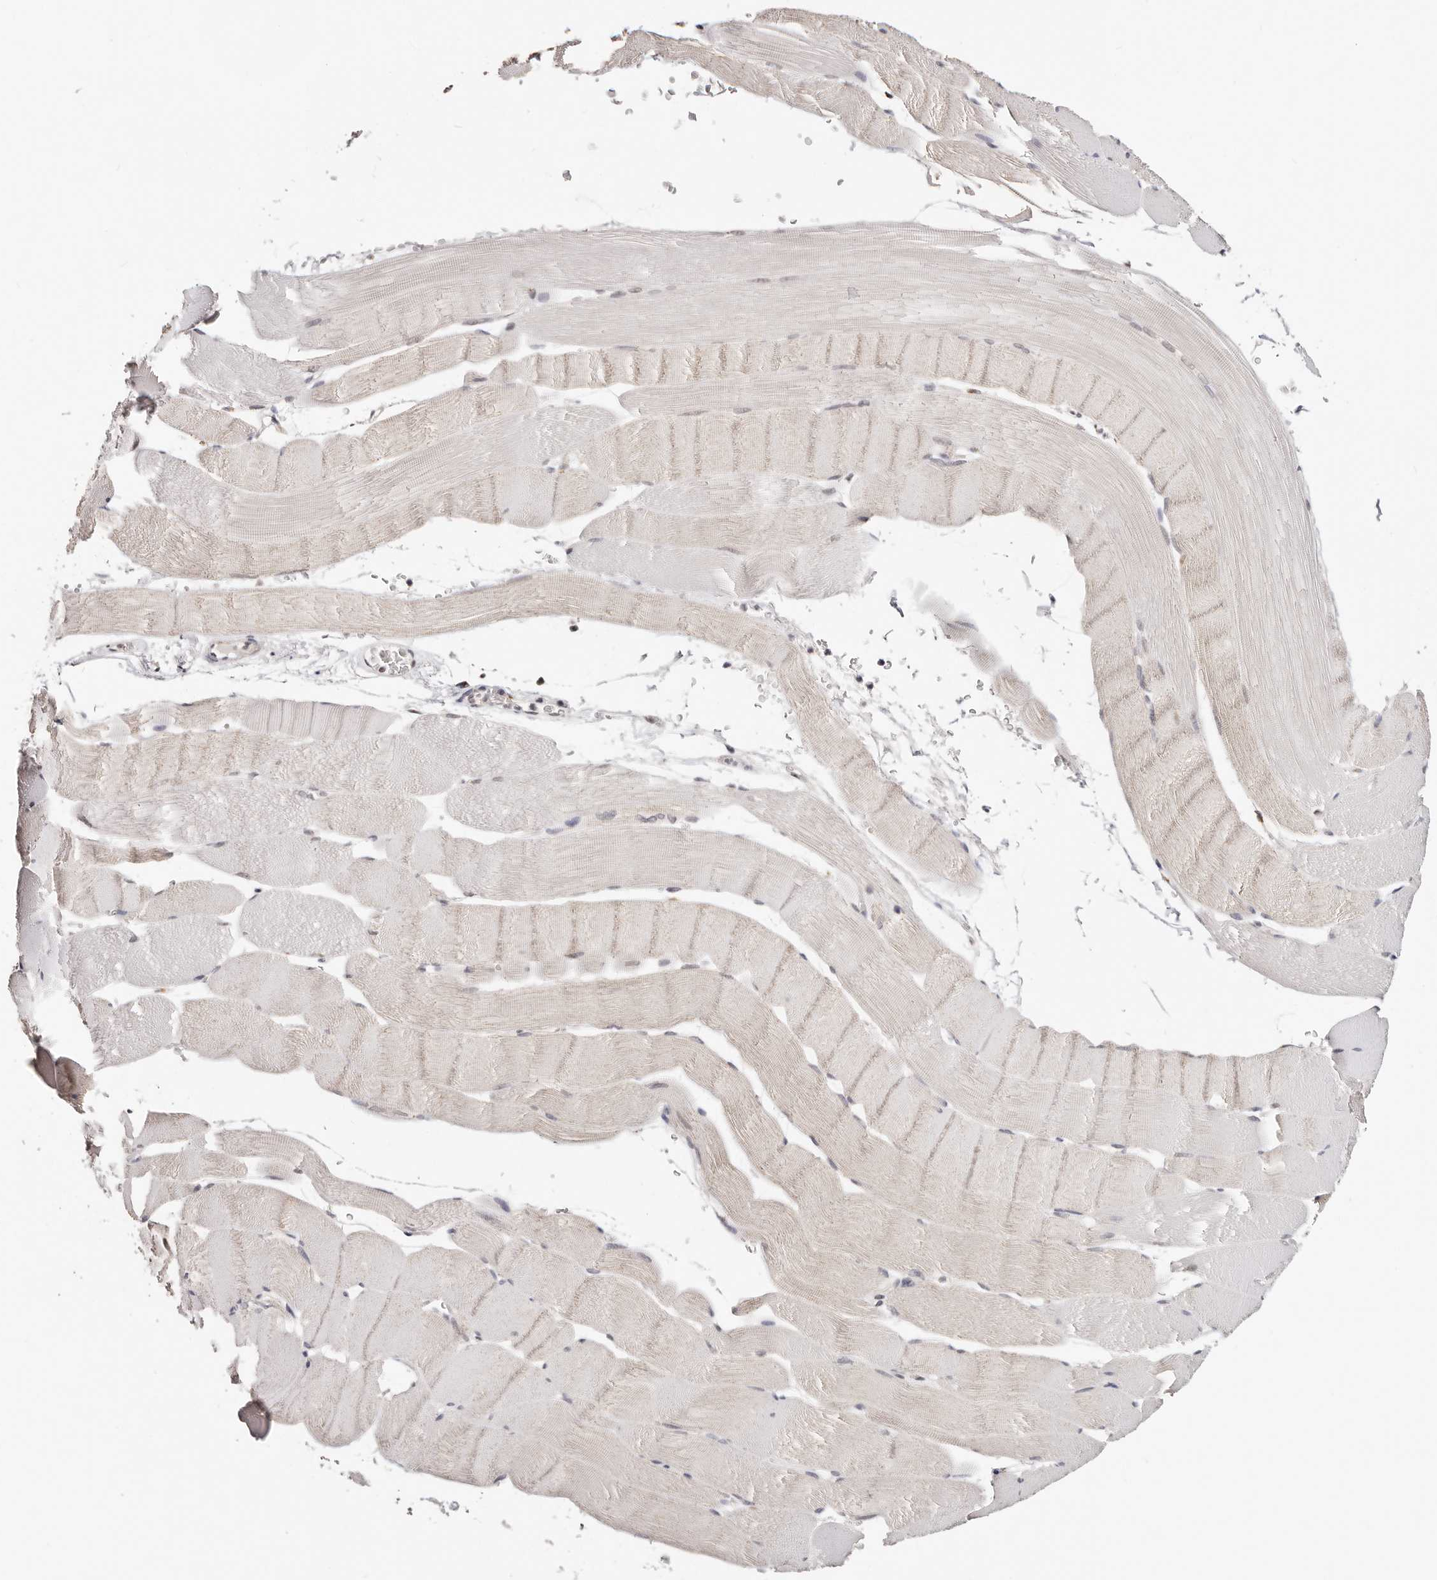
{"staining": {"intensity": "weak", "quantity": "<25%", "location": "nuclear"}, "tissue": "skeletal muscle", "cell_type": "Myocytes", "image_type": "normal", "snomed": [{"axis": "morphology", "description": "Normal tissue, NOS"}, {"axis": "topography", "description": "Skeletal muscle"}], "caption": "Immunohistochemistry (IHC) of benign human skeletal muscle displays no expression in myocytes.", "gene": "VIPAS39", "patient": {"sex": "male", "age": 62}}